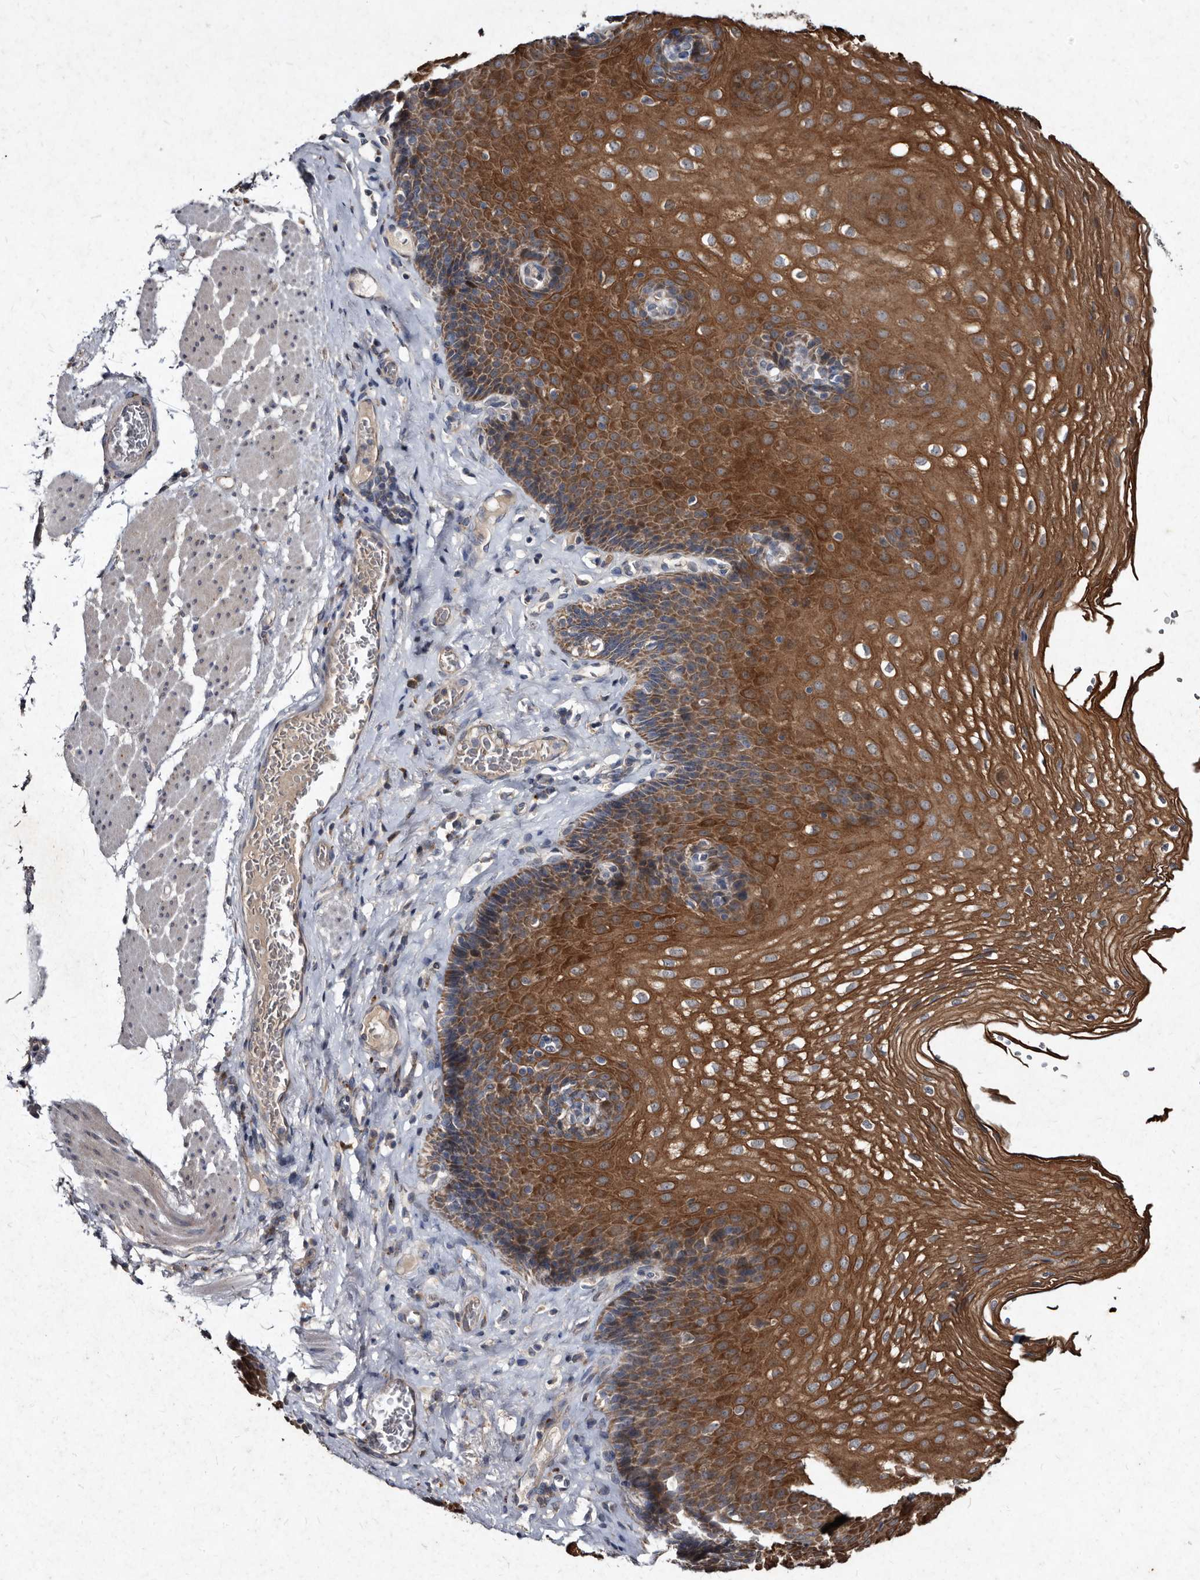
{"staining": {"intensity": "strong", "quantity": ">75%", "location": "cytoplasmic/membranous"}, "tissue": "esophagus", "cell_type": "Squamous epithelial cells", "image_type": "normal", "snomed": [{"axis": "morphology", "description": "Normal tissue, NOS"}, {"axis": "topography", "description": "Esophagus"}], "caption": "IHC (DAB (3,3'-diaminobenzidine)) staining of benign esophagus shows strong cytoplasmic/membranous protein positivity in about >75% of squamous epithelial cells. The protein is shown in brown color, while the nuclei are stained blue.", "gene": "YPEL1", "patient": {"sex": "female", "age": 66}}